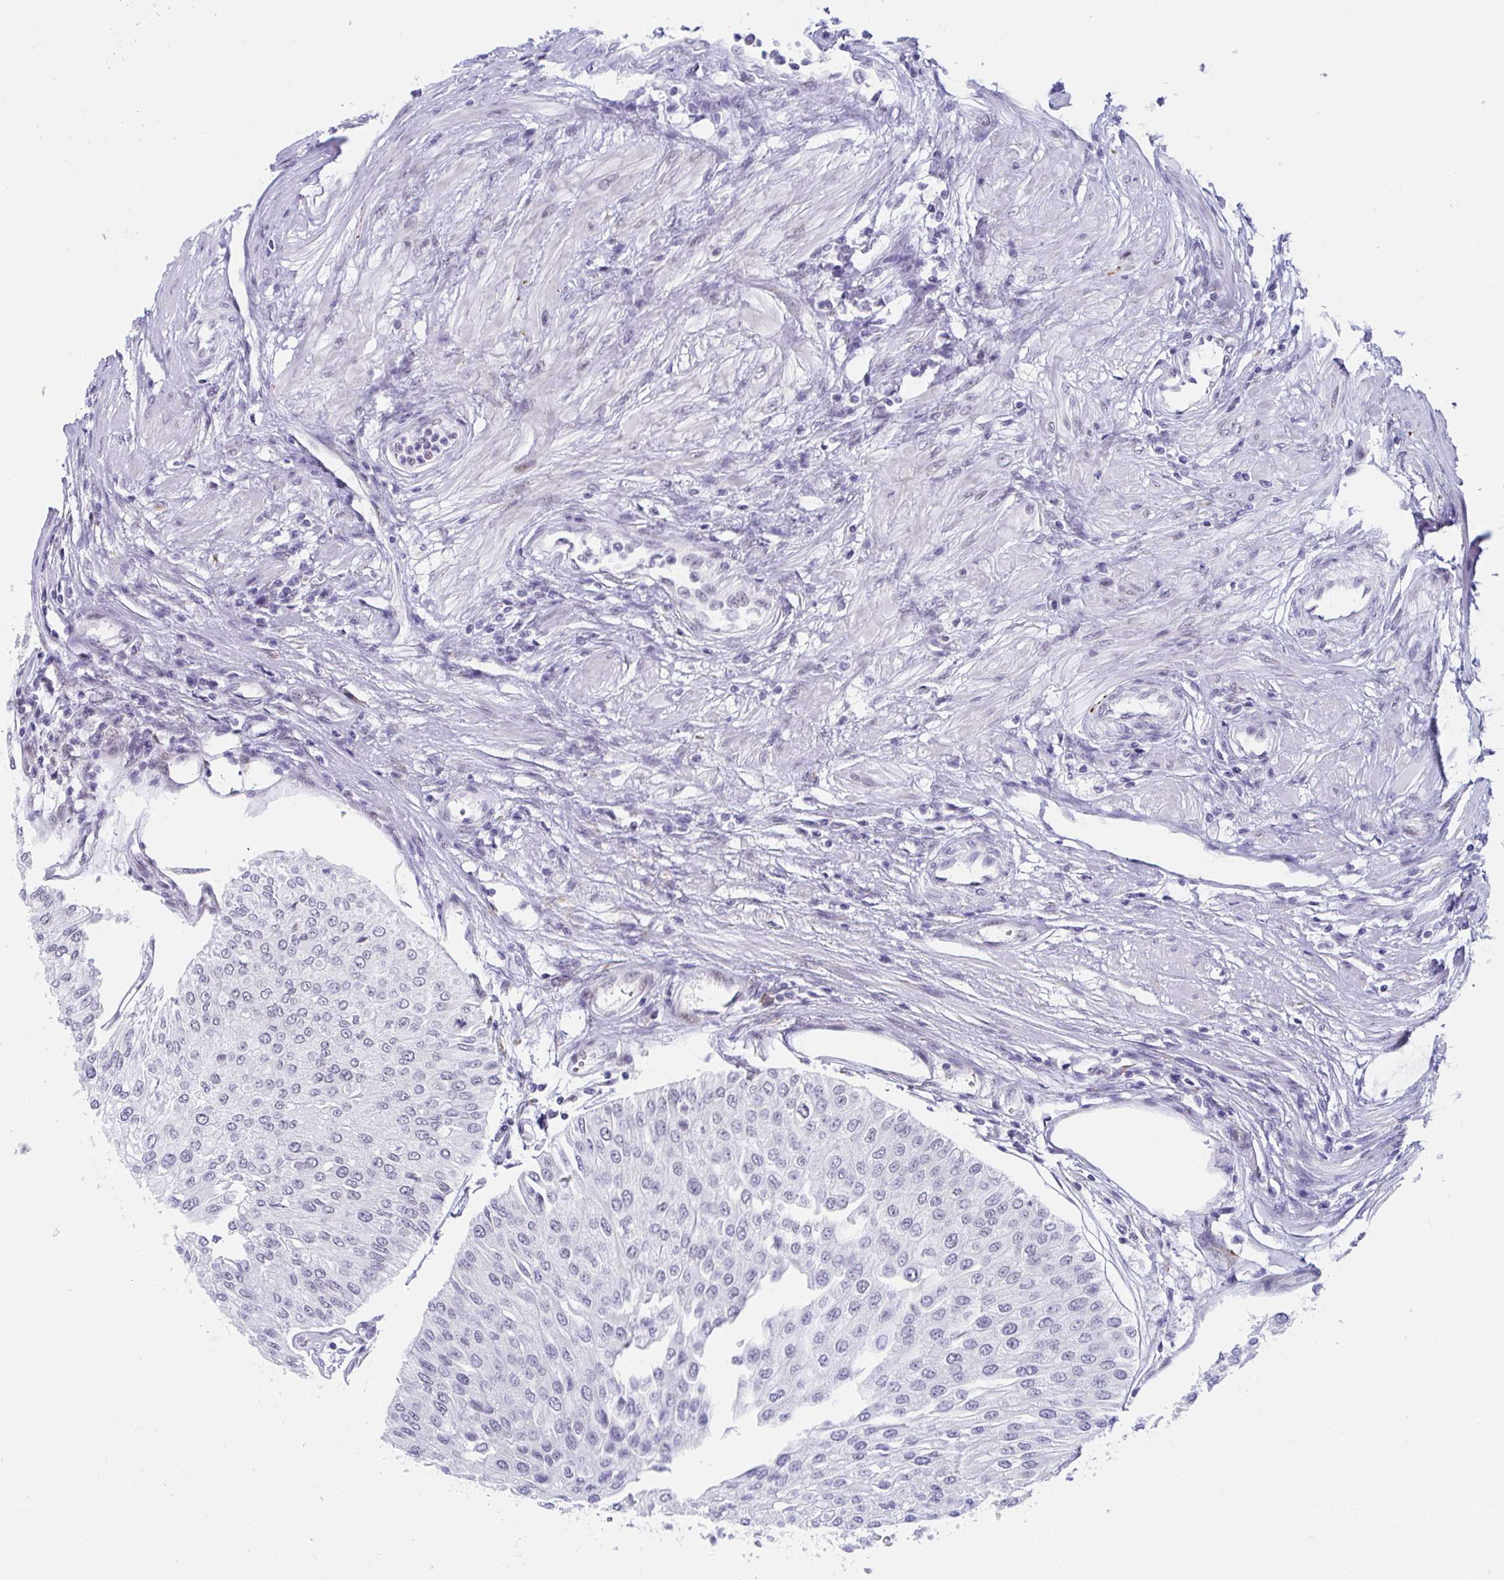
{"staining": {"intensity": "weak", "quantity": "<25%", "location": "nuclear"}, "tissue": "urothelial cancer", "cell_type": "Tumor cells", "image_type": "cancer", "snomed": [{"axis": "morphology", "description": "Urothelial carcinoma, NOS"}, {"axis": "topography", "description": "Urinary bladder"}], "caption": "Protein analysis of urothelial cancer exhibits no significant staining in tumor cells.", "gene": "WDR72", "patient": {"sex": "male", "age": 67}}